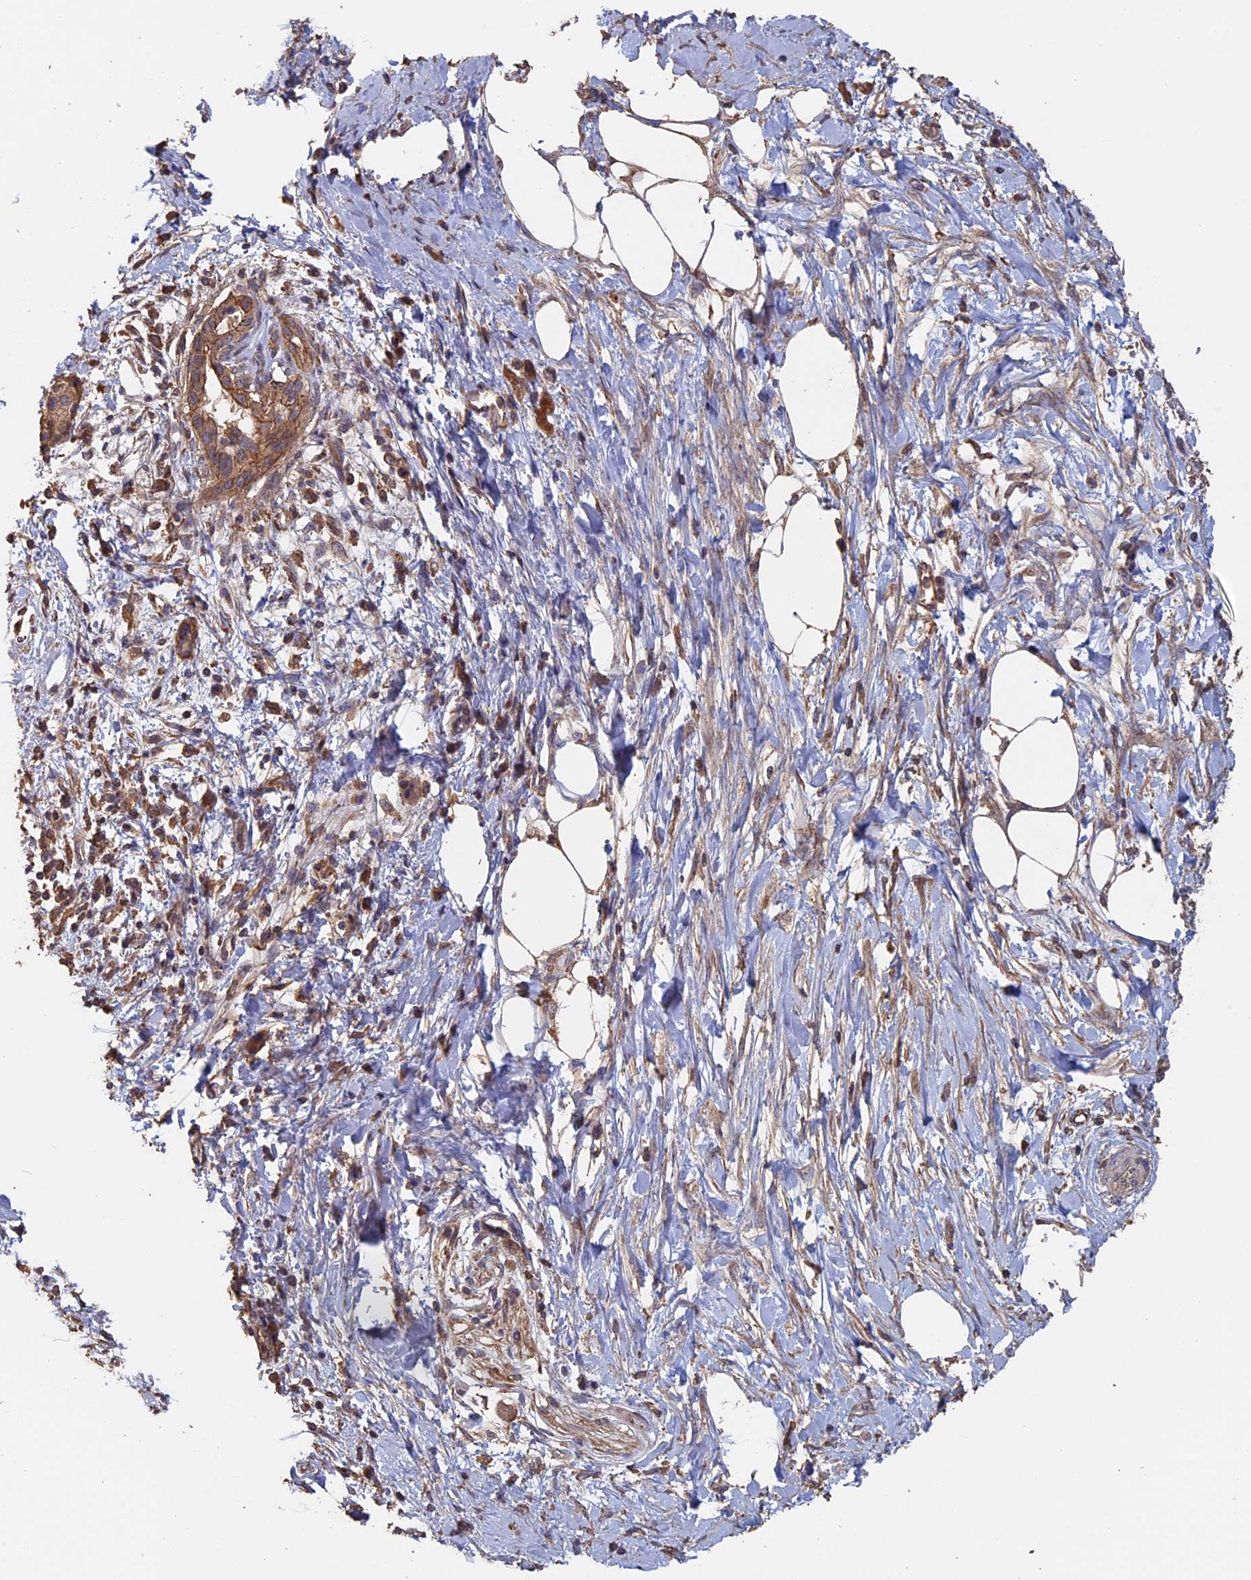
{"staining": {"intensity": "moderate", "quantity": "25%-75%", "location": "cytoplasmic/membranous"}, "tissue": "pancreatic cancer", "cell_type": "Tumor cells", "image_type": "cancer", "snomed": [{"axis": "morphology", "description": "Adenocarcinoma, NOS"}, {"axis": "topography", "description": "Pancreas"}], "caption": "Immunohistochemistry (IHC) staining of adenocarcinoma (pancreatic), which reveals medium levels of moderate cytoplasmic/membranous expression in about 25%-75% of tumor cells indicating moderate cytoplasmic/membranous protein expression. The staining was performed using DAB (3,3'-diaminobenzidine) (brown) for protein detection and nuclei were counterstained in hematoxylin (blue).", "gene": "PIGQ", "patient": {"sex": "male", "age": 58}}